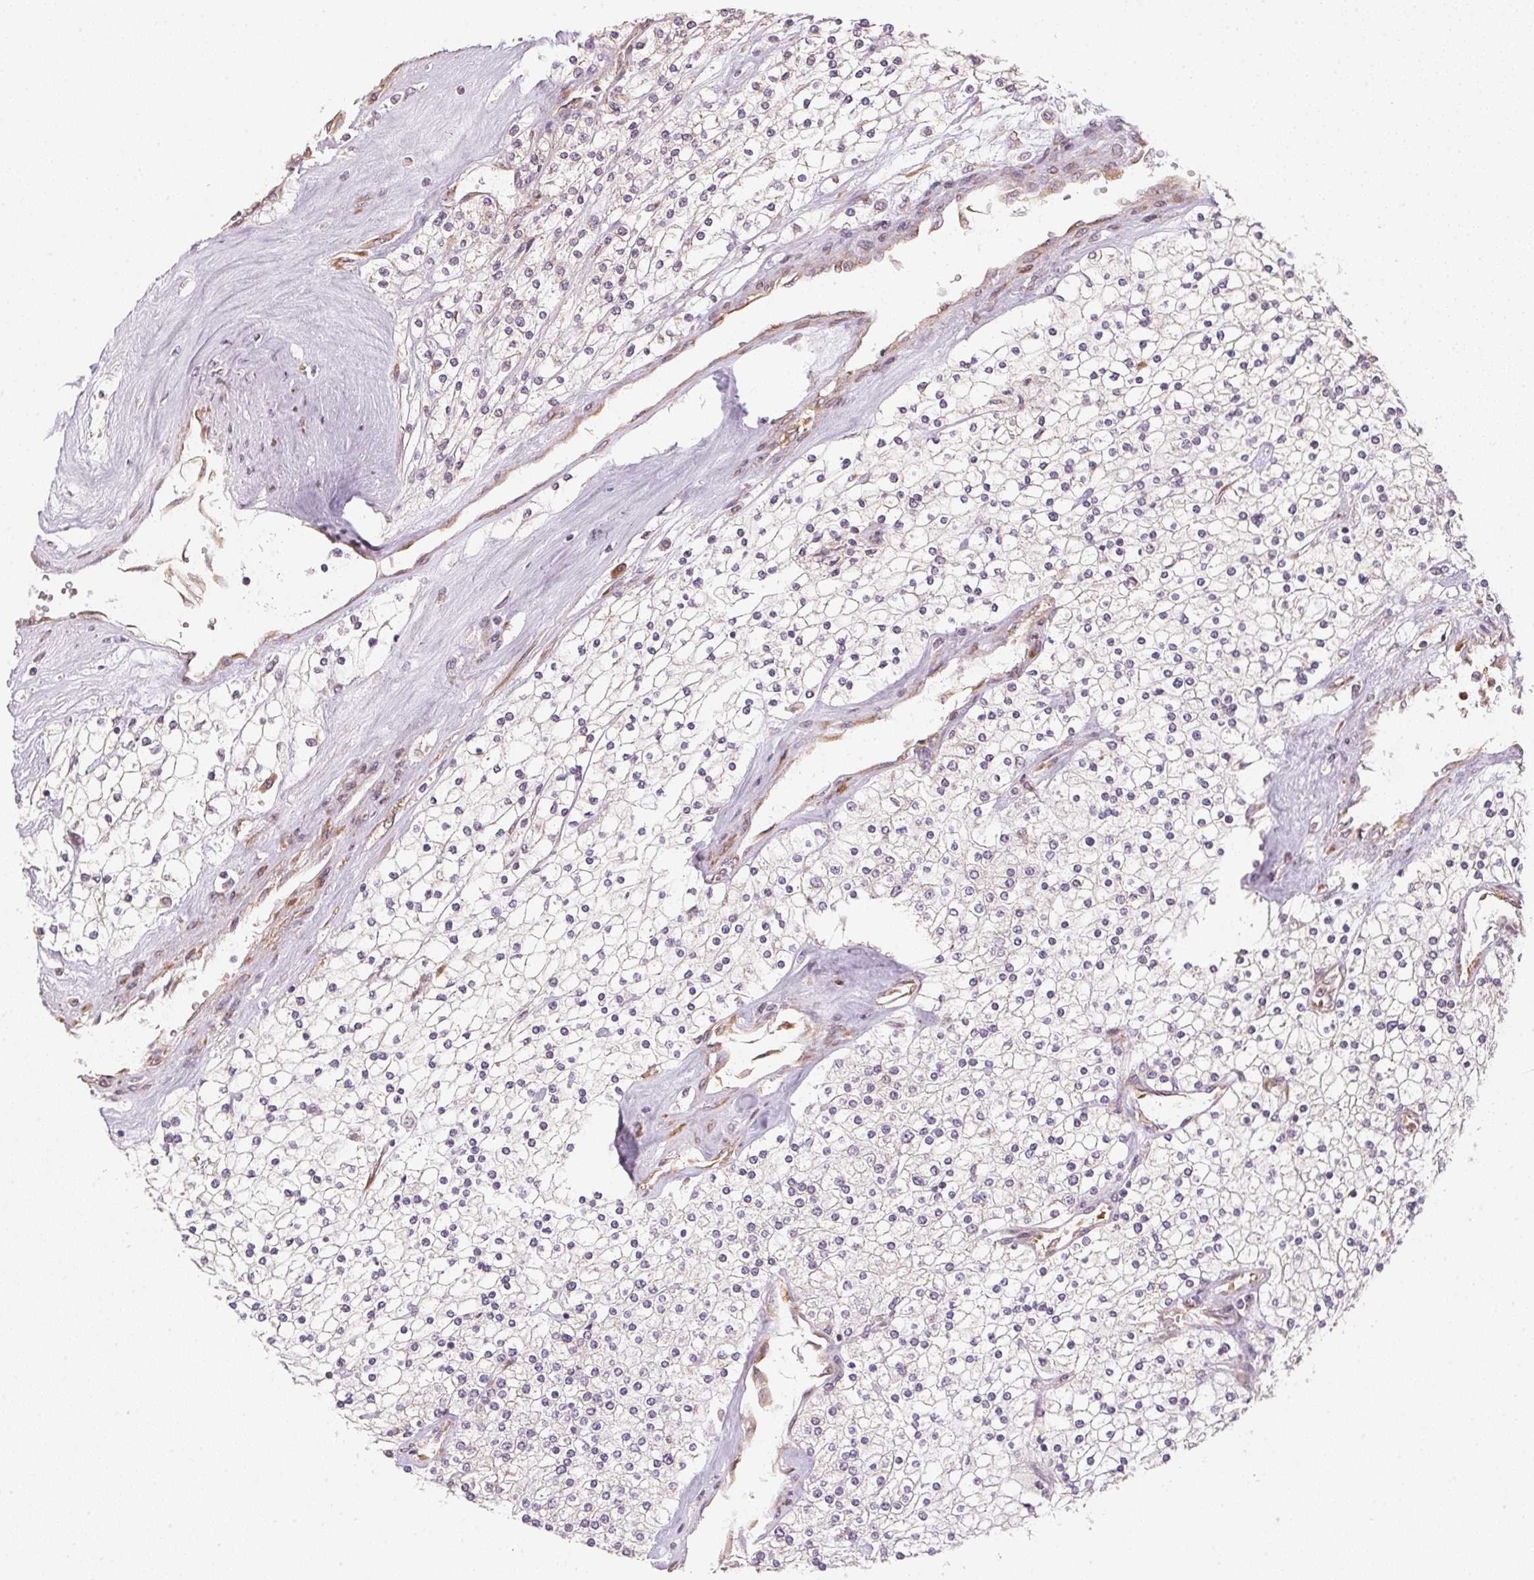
{"staining": {"intensity": "negative", "quantity": "none", "location": "none"}, "tissue": "renal cancer", "cell_type": "Tumor cells", "image_type": "cancer", "snomed": [{"axis": "morphology", "description": "Adenocarcinoma, NOS"}, {"axis": "topography", "description": "Kidney"}], "caption": "Image shows no significant protein expression in tumor cells of adenocarcinoma (renal).", "gene": "STRN4", "patient": {"sex": "male", "age": 80}}